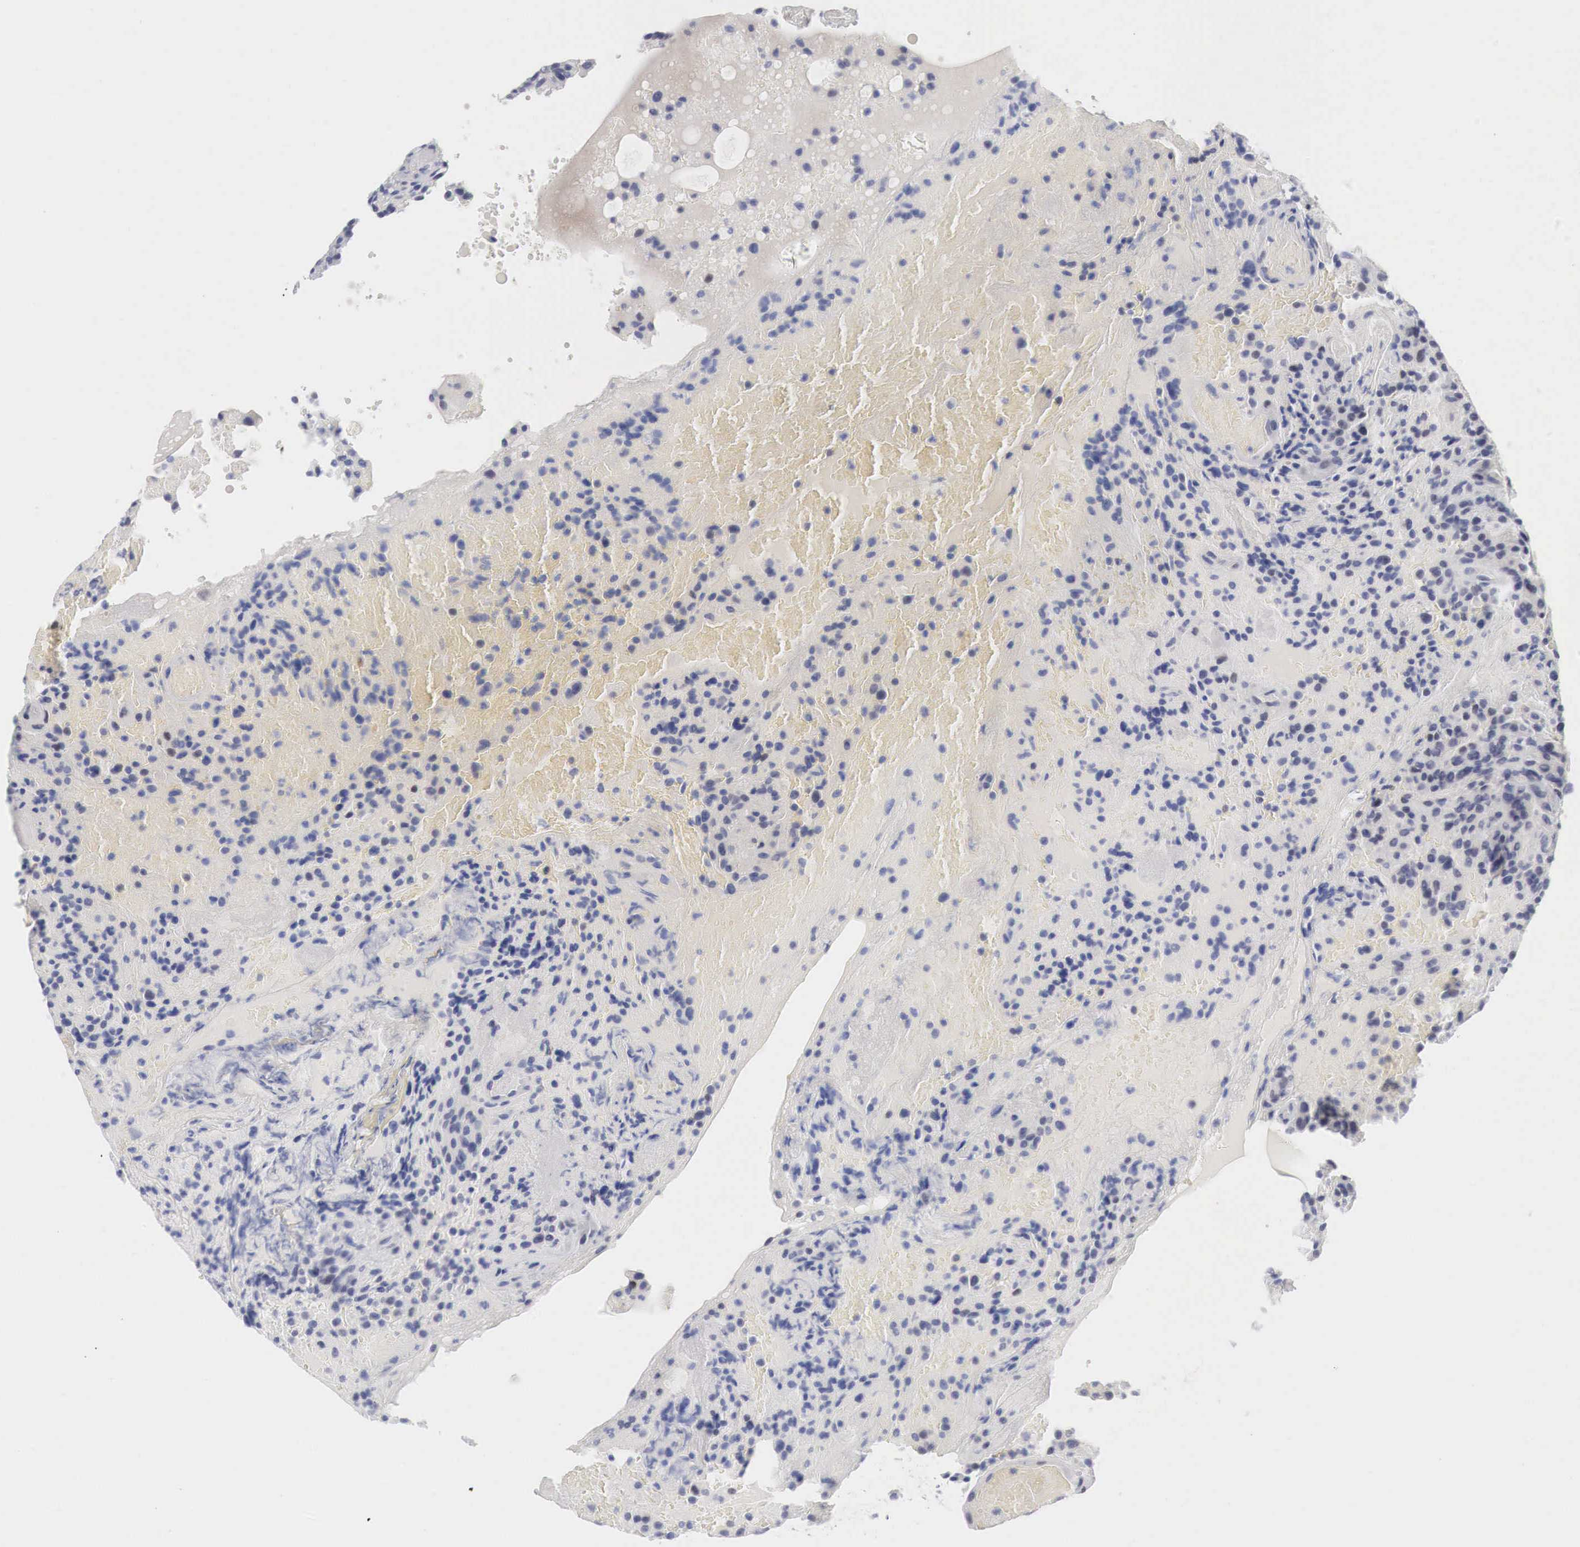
{"staining": {"intensity": "negative", "quantity": "none", "location": "none"}, "tissue": "glioma", "cell_type": "Tumor cells", "image_type": "cancer", "snomed": [{"axis": "morphology", "description": "Glioma, malignant, High grade"}, {"axis": "topography", "description": "Brain"}], "caption": "Human high-grade glioma (malignant) stained for a protein using immunohistochemistry (IHC) shows no staining in tumor cells.", "gene": "FOXP2", "patient": {"sex": "female", "age": 13}}